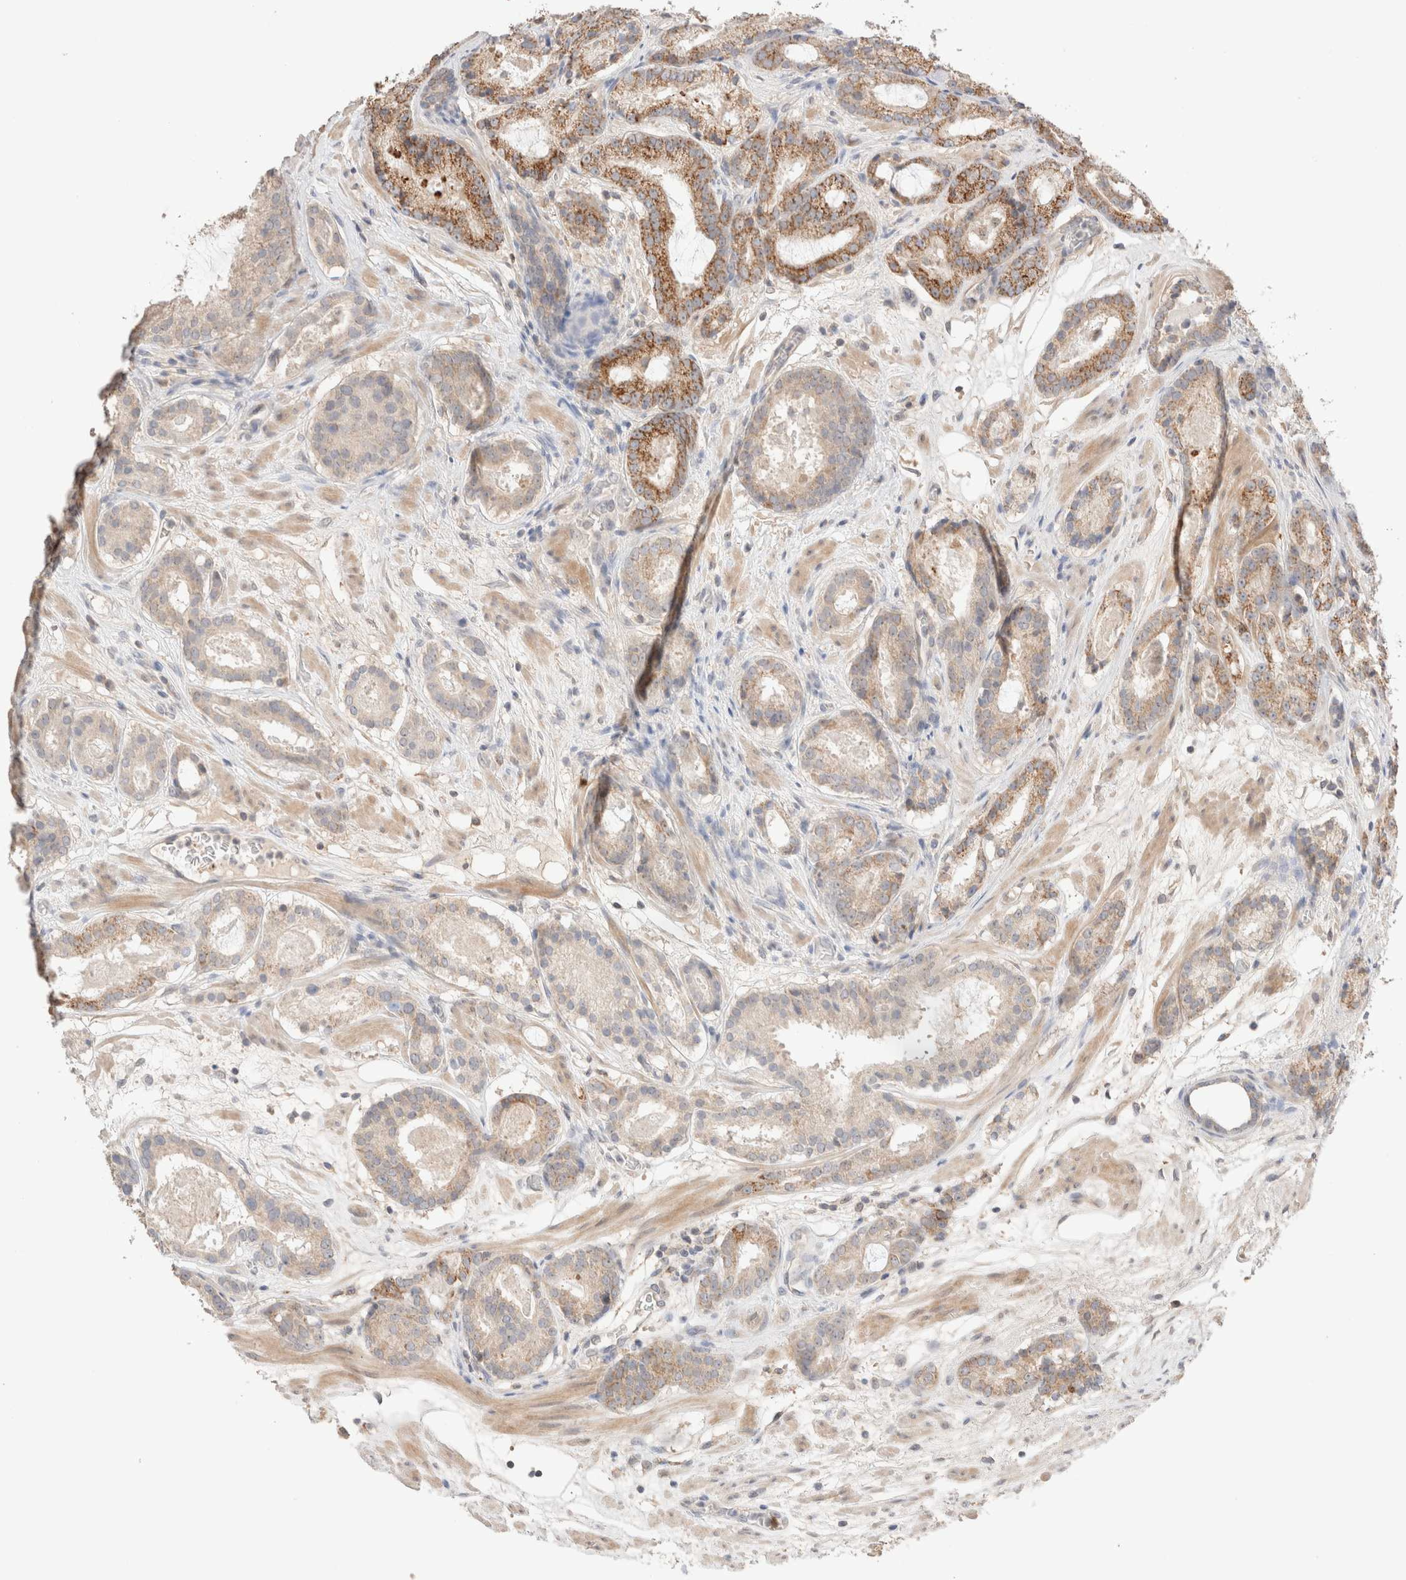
{"staining": {"intensity": "strong", "quantity": ">75%", "location": "cytoplasmic/membranous"}, "tissue": "prostate cancer", "cell_type": "Tumor cells", "image_type": "cancer", "snomed": [{"axis": "morphology", "description": "Adenocarcinoma, Low grade"}, {"axis": "topography", "description": "Prostate"}], "caption": "High-magnification brightfield microscopy of prostate cancer stained with DAB (brown) and counterstained with hematoxylin (blue). tumor cells exhibit strong cytoplasmic/membranous positivity is identified in about>75% of cells.", "gene": "TRIM41", "patient": {"sex": "male", "age": 69}}